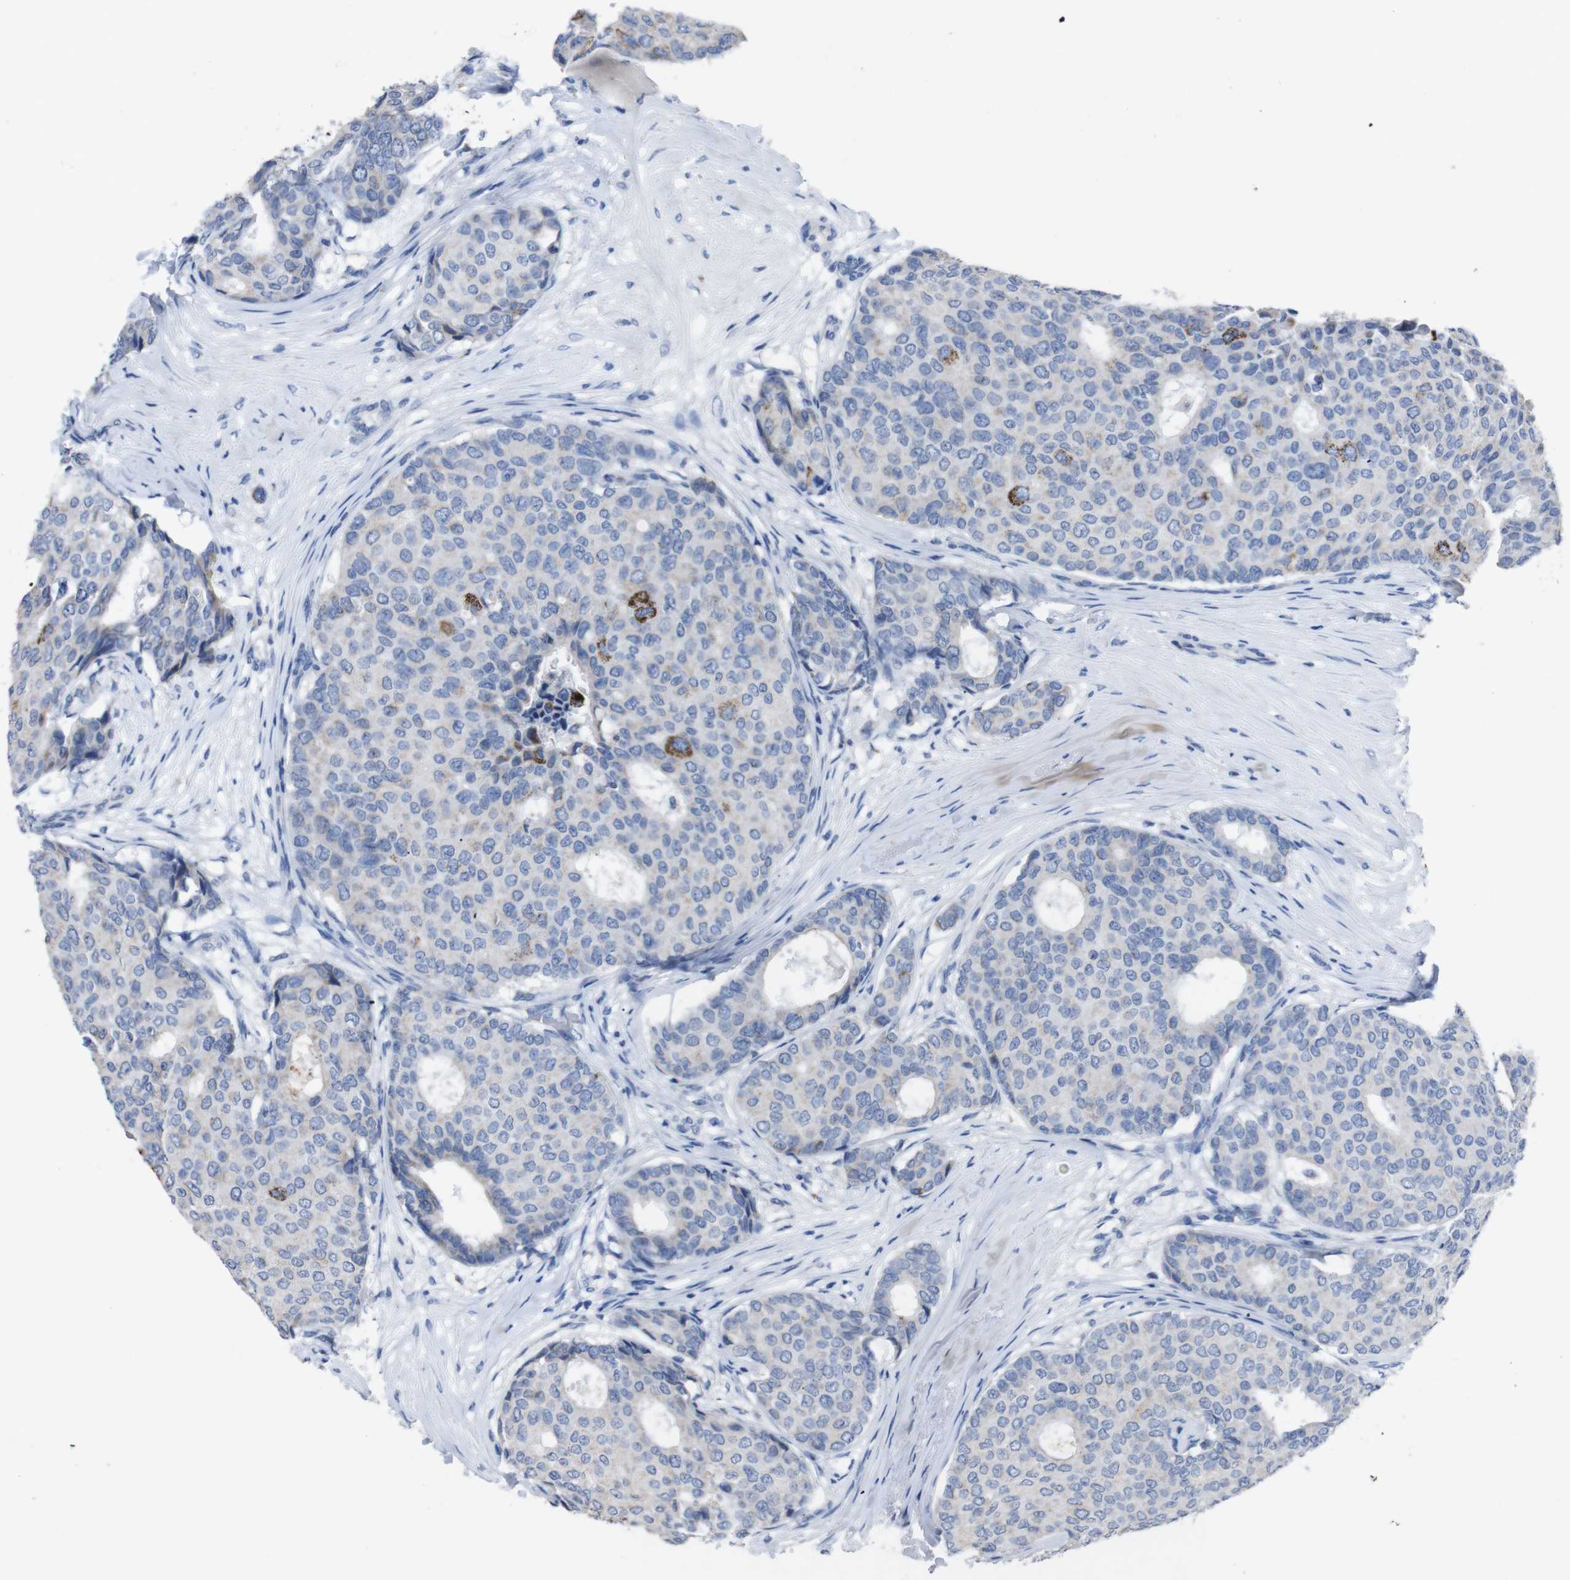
{"staining": {"intensity": "strong", "quantity": "<25%", "location": "cytoplasmic/membranous"}, "tissue": "breast cancer", "cell_type": "Tumor cells", "image_type": "cancer", "snomed": [{"axis": "morphology", "description": "Duct carcinoma"}, {"axis": "topography", "description": "Breast"}], "caption": "High-power microscopy captured an immunohistochemistry micrograph of breast infiltrating ductal carcinoma, revealing strong cytoplasmic/membranous positivity in about <25% of tumor cells.", "gene": "GJB2", "patient": {"sex": "female", "age": 75}}